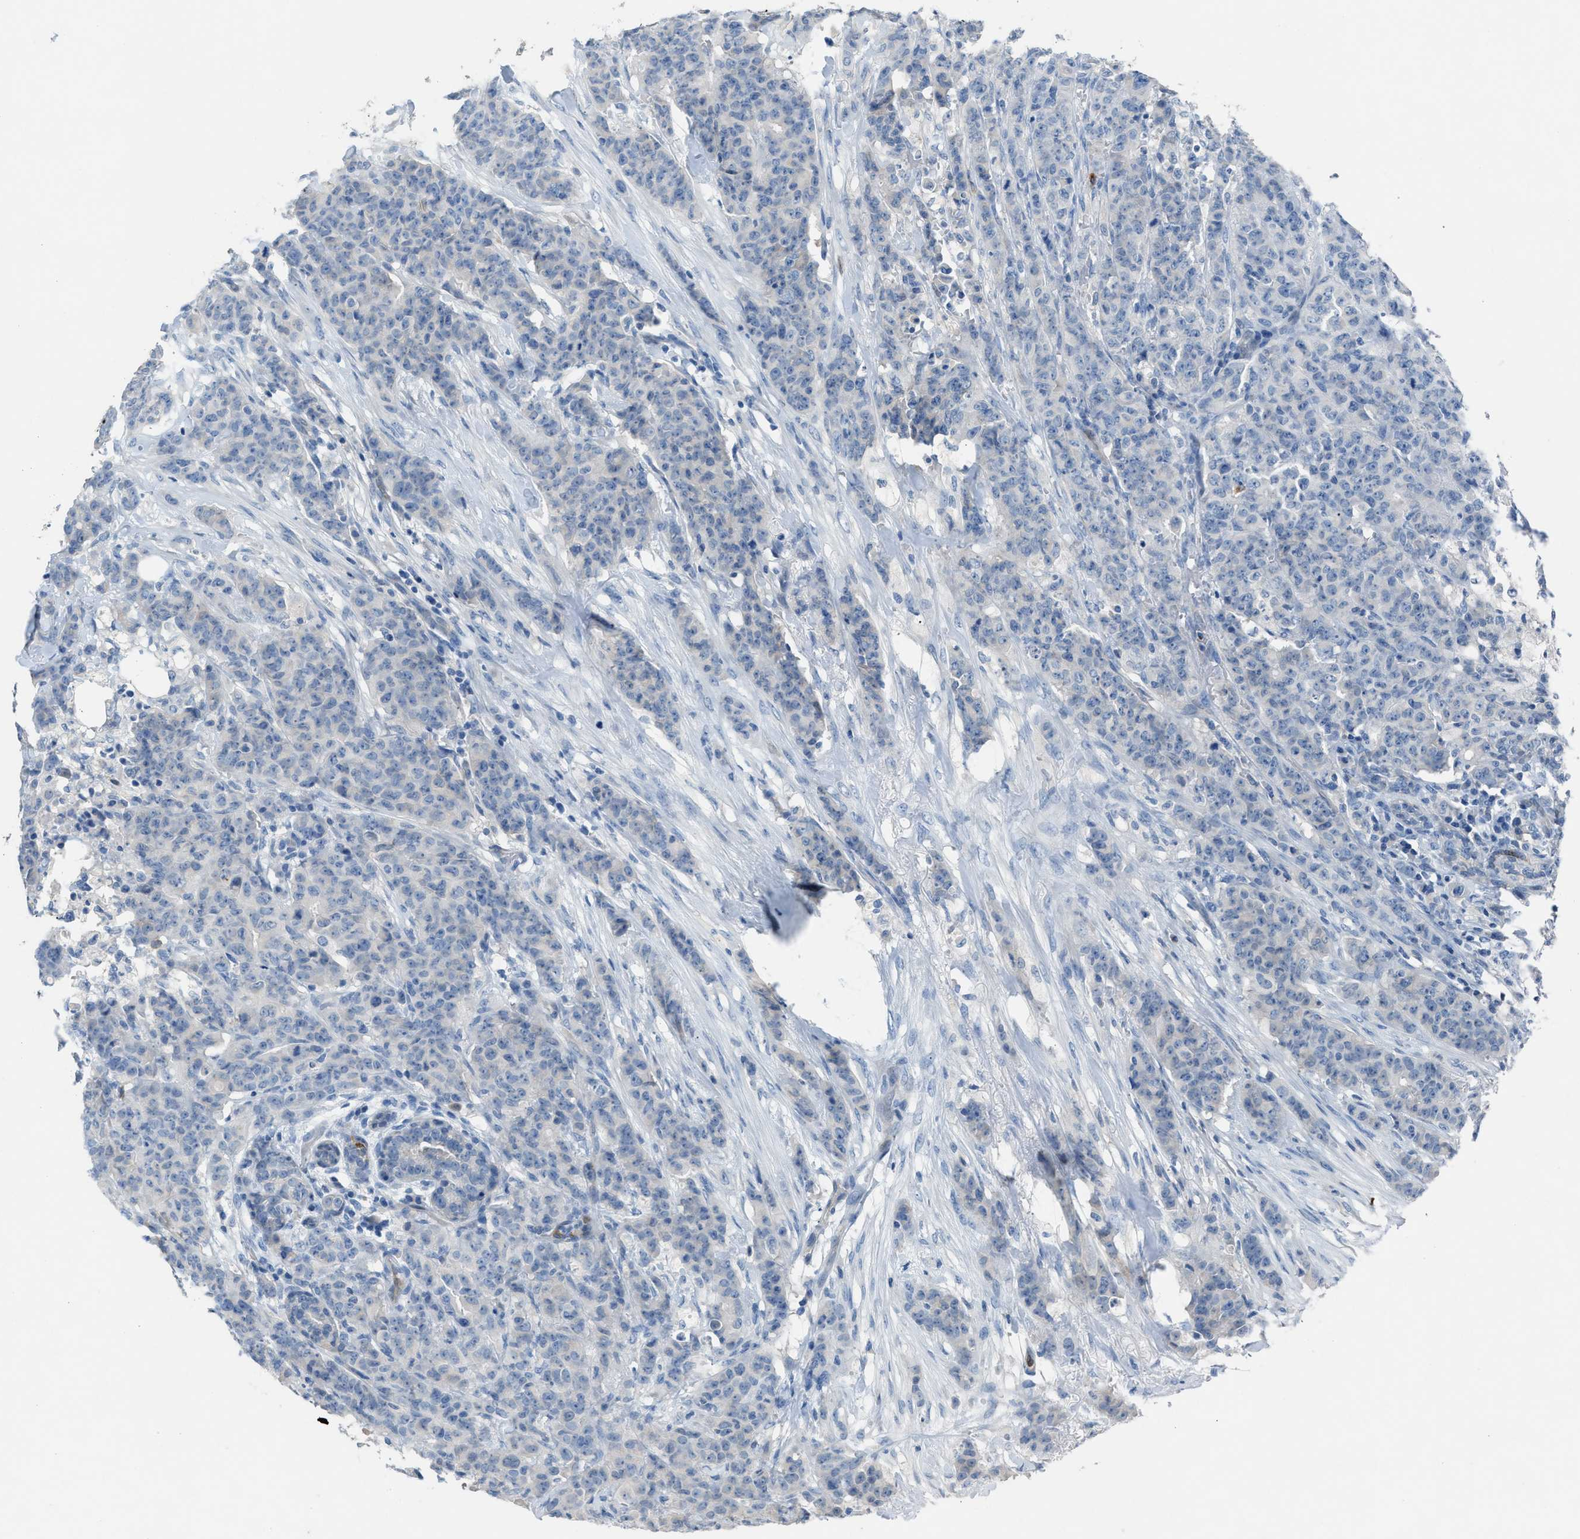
{"staining": {"intensity": "negative", "quantity": "none", "location": "none"}, "tissue": "breast cancer", "cell_type": "Tumor cells", "image_type": "cancer", "snomed": [{"axis": "morphology", "description": "Normal tissue, NOS"}, {"axis": "morphology", "description": "Duct carcinoma"}, {"axis": "topography", "description": "Breast"}], "caption": "An image of invasive ductal carcinoma (breast) stained for a protein shows no brown staining in tumor cells.", "gene": "CLEC10A", "patient": {"sex": "female", "age": 40}}